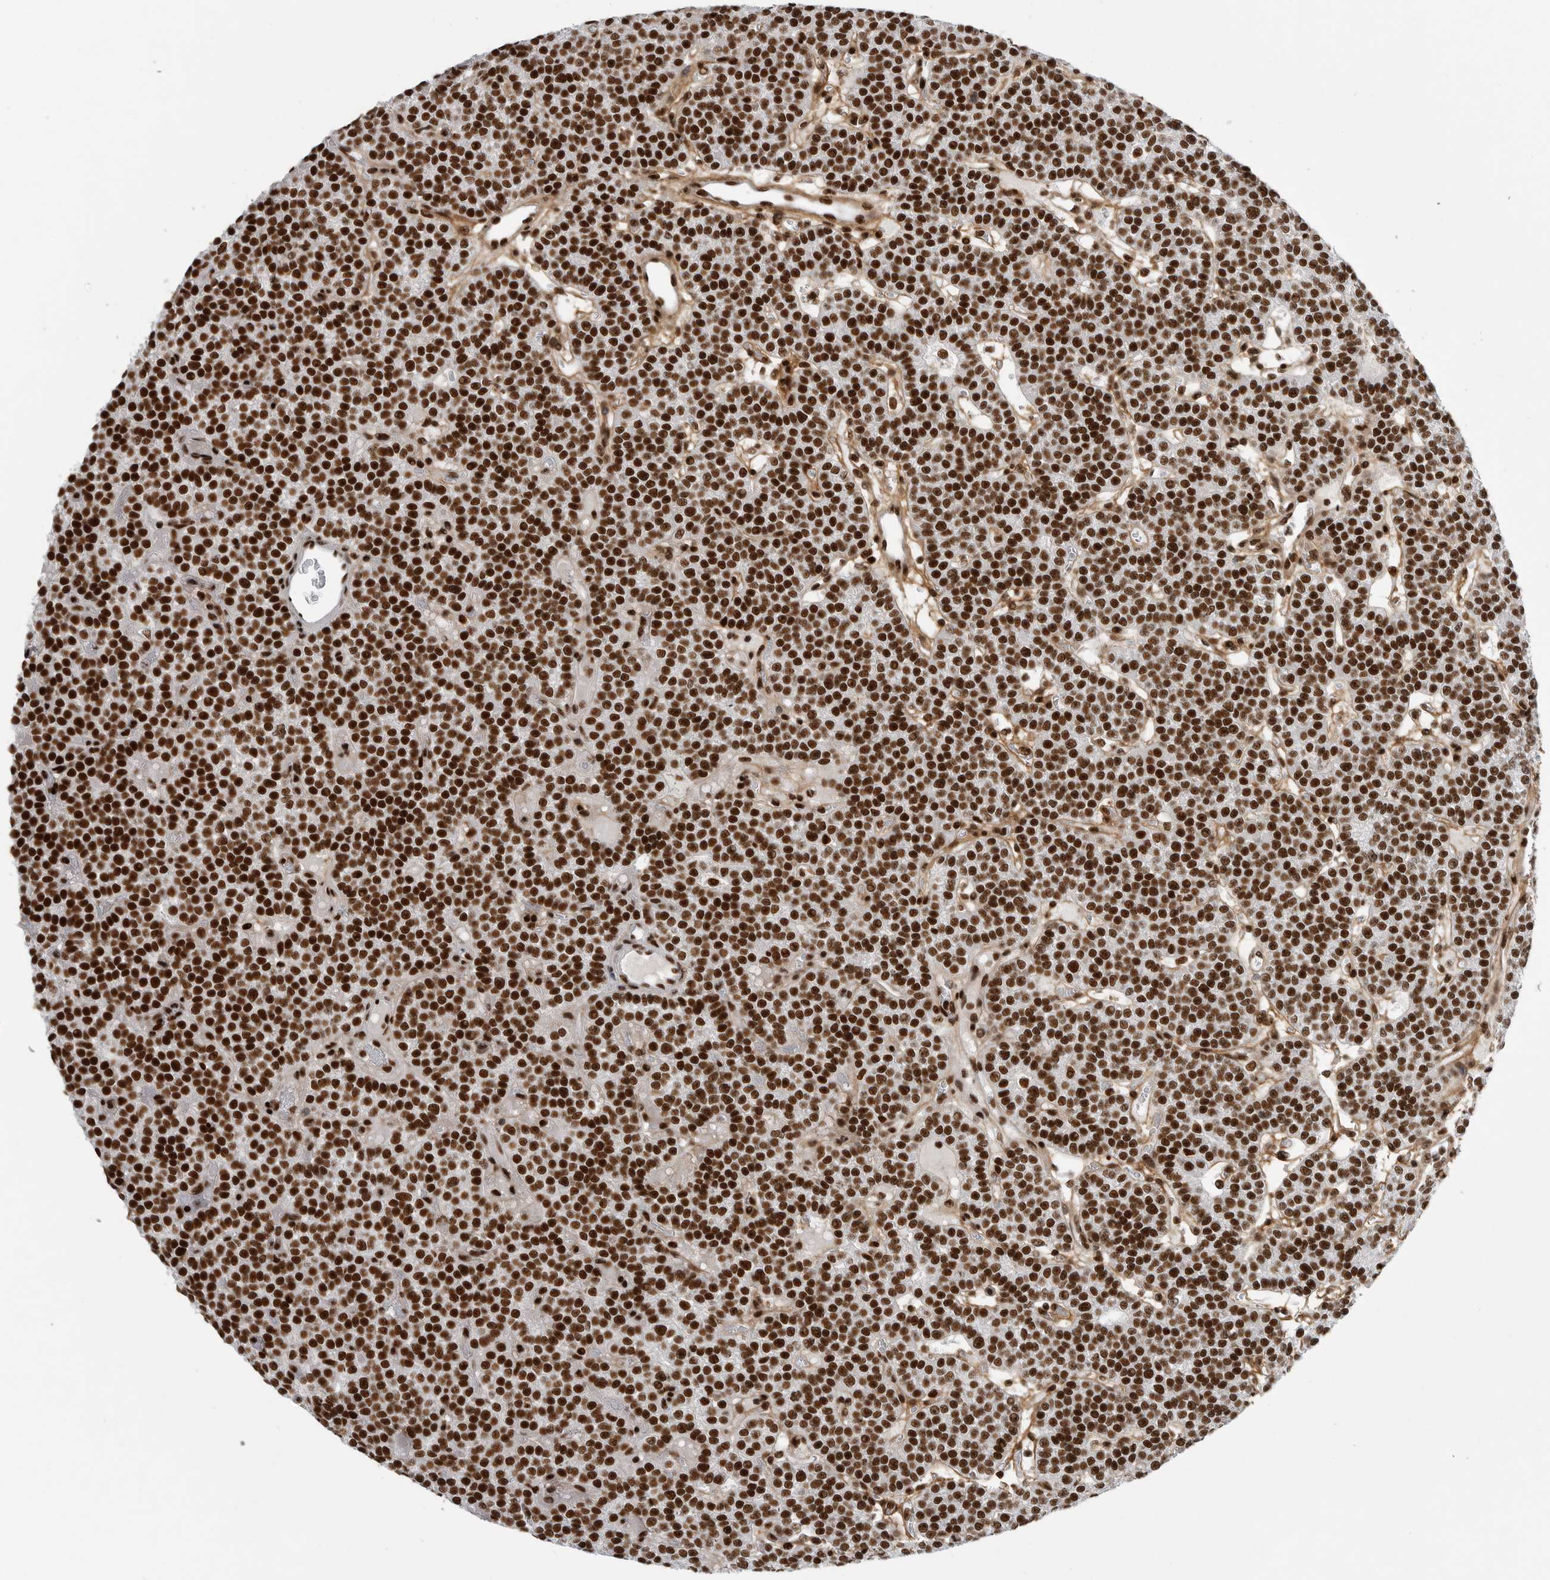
{"staining": {"intensity": "strong", "quantity": "25%-75%", "location": "nuclear"}, "tissue": "parathyroid gland", "cell_type": "Glandular cells", "image_type": "normal", "snomed": [{"axis": "morphology", "description": "Normal tissue, NOS"}, {"axis": "topography", "description": "Parathyroid gland"}], "caption": "A histopathology image showing strong nuclear positivity in approximately 25%-75% of glandular cells in unremarkable parathyroid gland, as visualized by brown immunohistochemical staining.", "gene": "PPP1R8", "patient": {"sex": "male", "age": 83}}